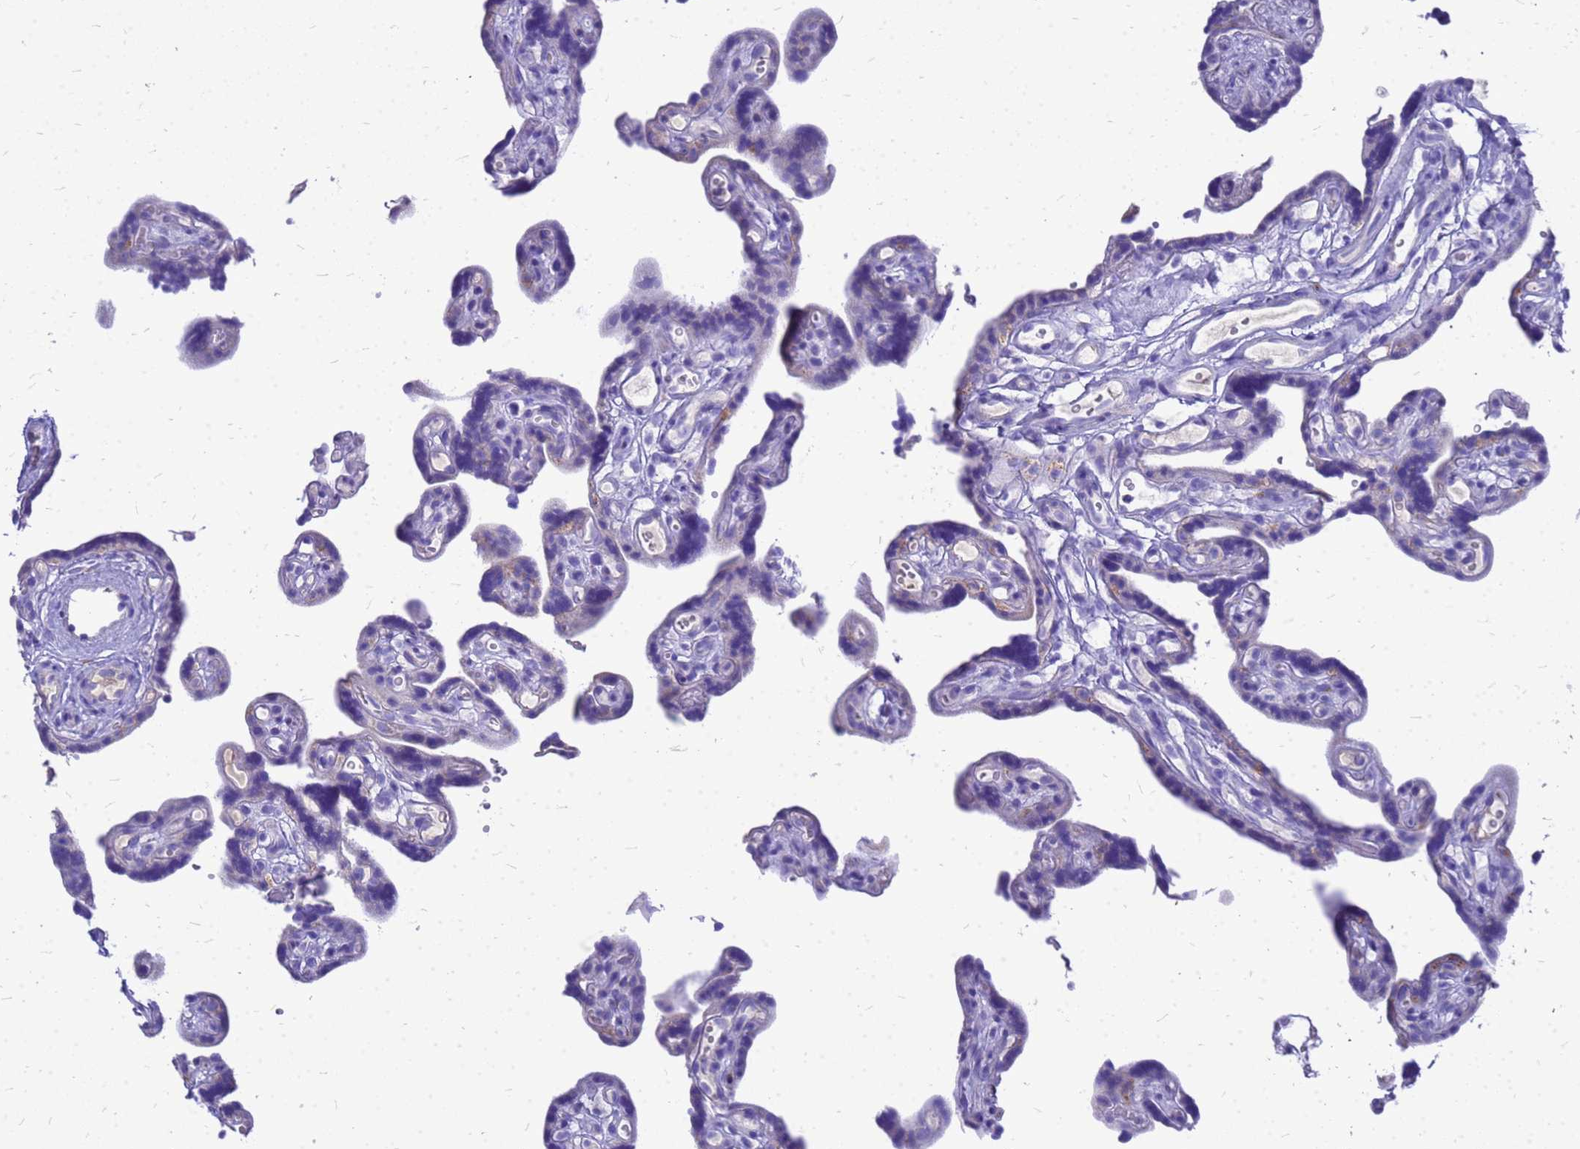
{"staining": {"intensity": "moderate", "quantity": "<25%", "location": "cytoplasmic/membranous"}, "tissue": "placenta", "cell_type": "Decidual cells", "image_type": "normal", "snomed": [{"axis": "morphology", "description": "Normal tissue, NOS"}, {"axis": "topography", "description": "Placenta"}], "caption": "About <25% of decidual cells in normal placenta exhibit moderate cytoplasmic/membranous protein staining as visualized by brown immunohistochemical staining.", "gene": "OR52E2", "patient": {"sex": "female", "age": 30}}